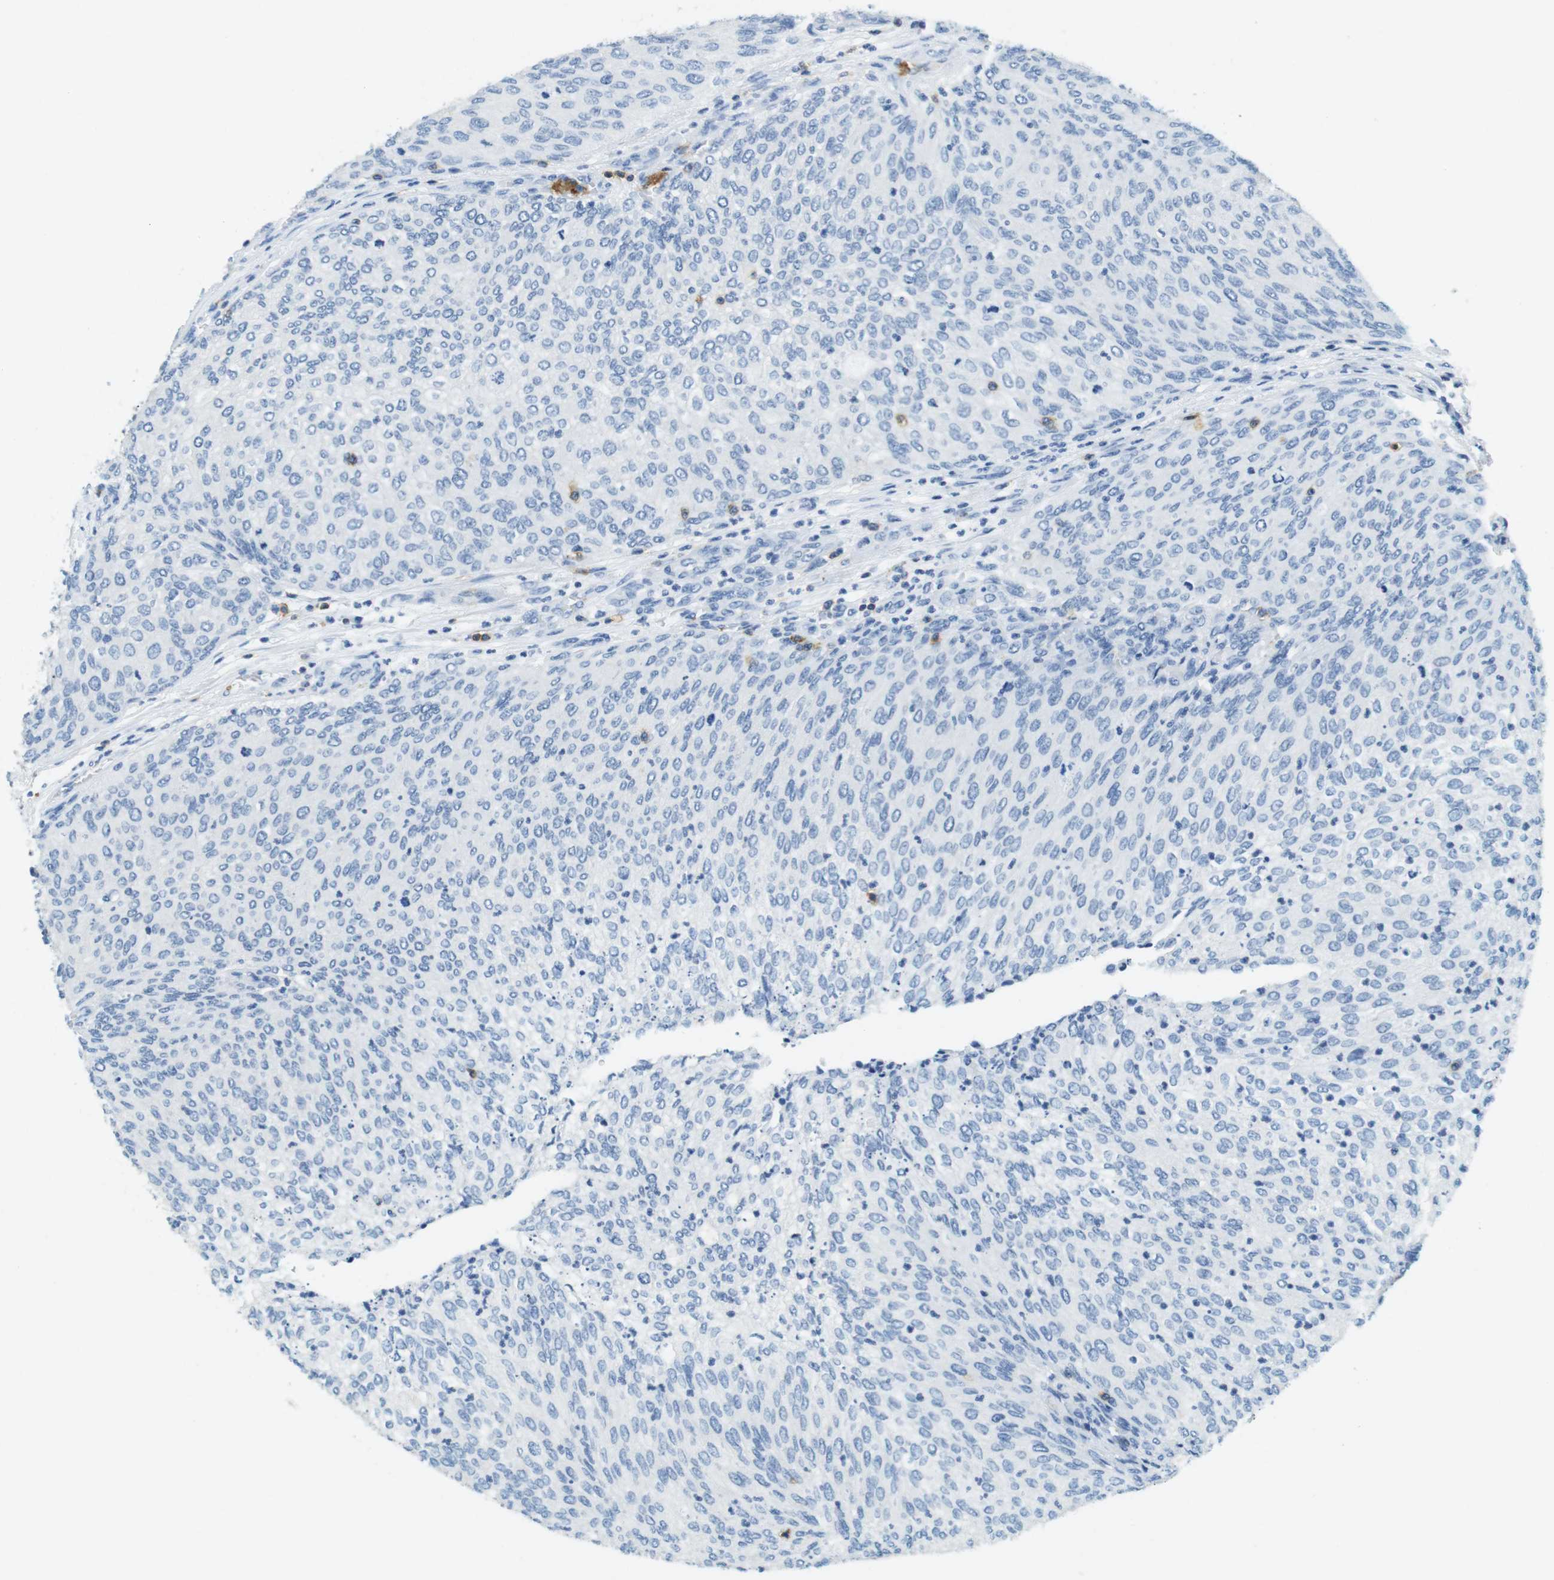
{"staining": {"intensity": "negative", "quantity": "none", "location": "none"}, "tissue": "urothelial cancer", "cell_type": "Tumor cells", "image_type": "cancer", "snomed": [{"axis": "morphology", "description": "Urothelial carcinoma, Low grade"}, {"axis": "topography", "description": "Urinary bladder"}], "caption": "Tumor cells are negative for brown protein staining in low-grade urothelial carcinoma.", "gene": "LAT", "patient": {"sex": "female", "age": 79}}